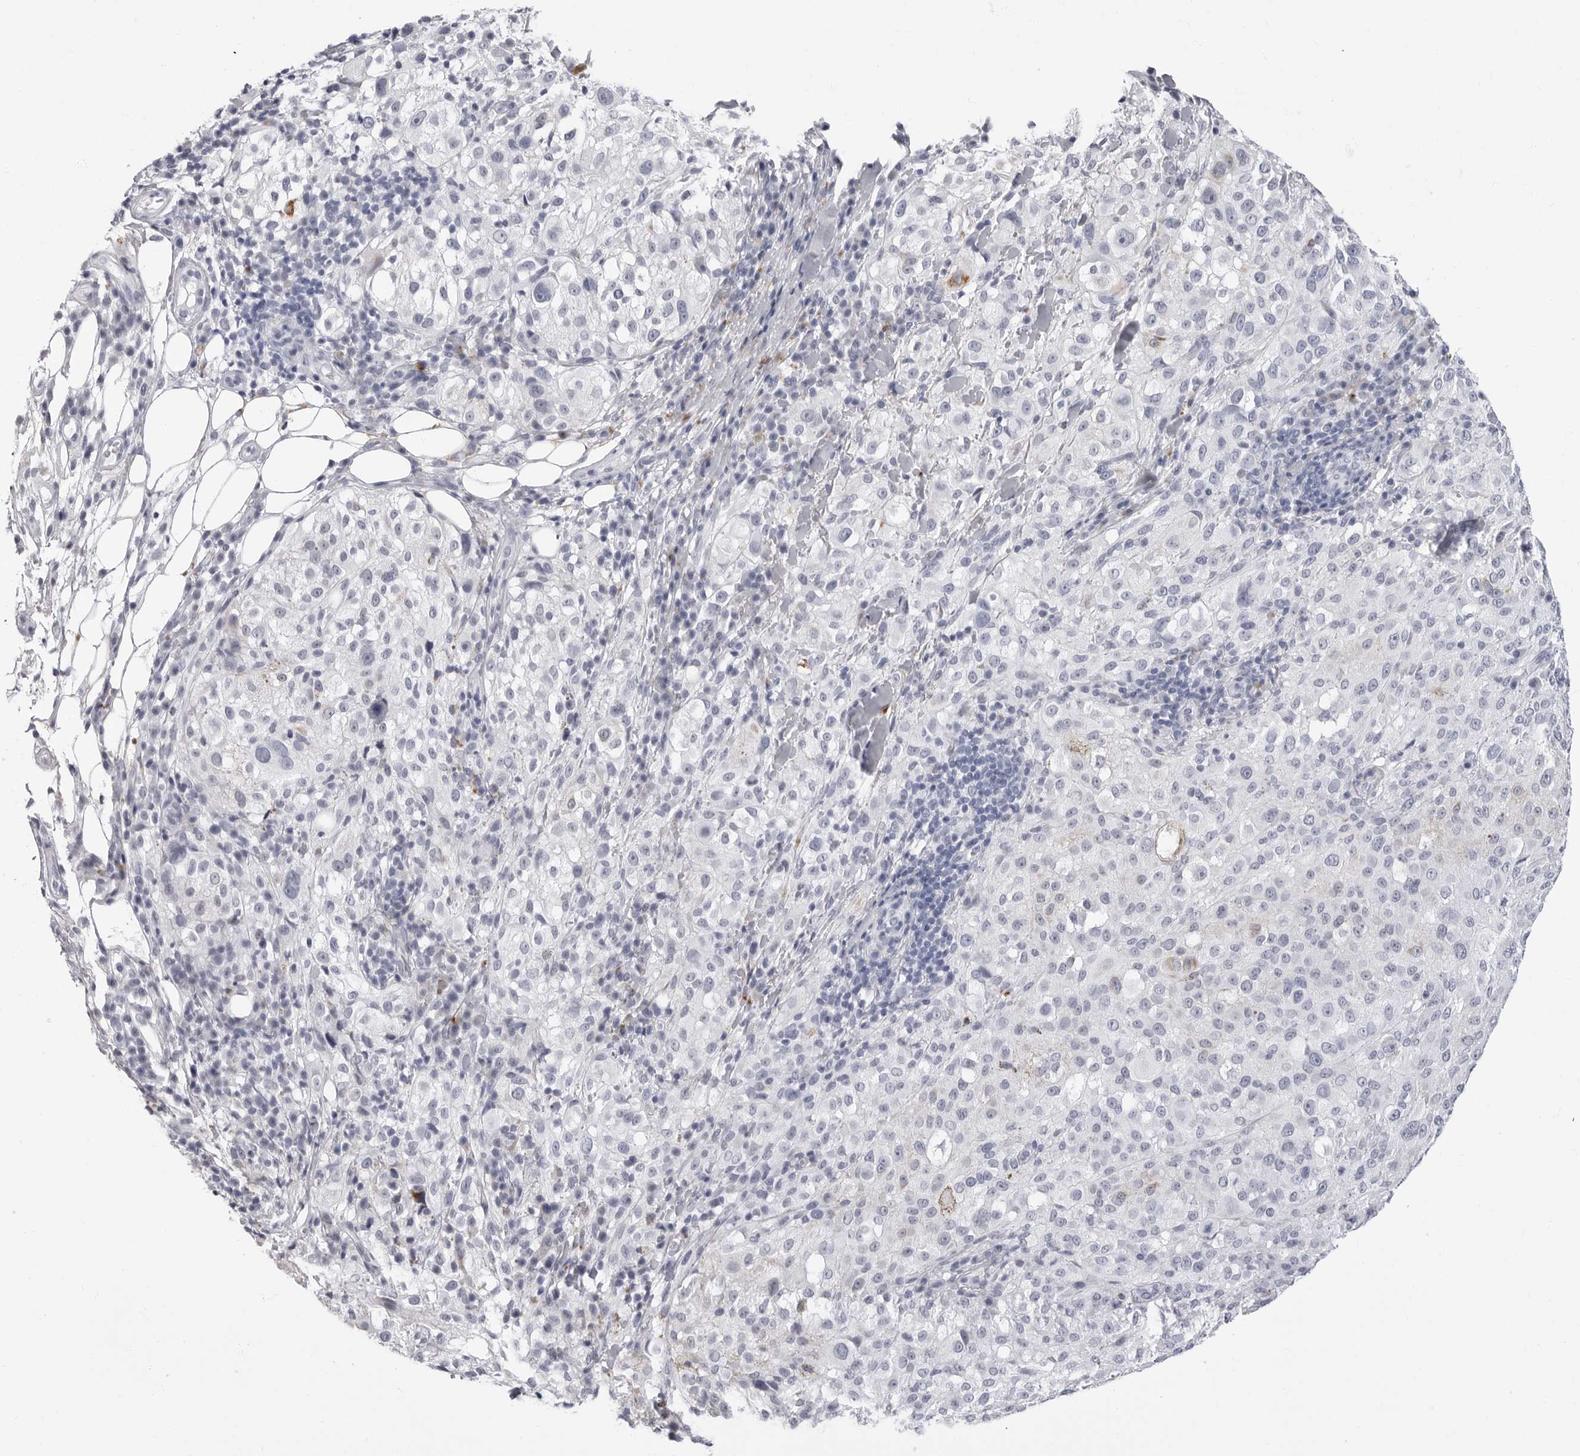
{"staining": {"intensity": "negative", "quantity": "none", "location": "none"}, "tissue": "melanoma", "cell_type": "Tumor cells", "image_type": "cancer", "snomed": [{"axis": "morphology", "description": "Necrosis, NOS"}, {"axis": "morphology", "description": "Malignant melanoma, NOS"}, {"axis": "topography", "description": "Skin"}], "caption": "An image of malignant melanoma stained for a protein shows no brown staining in tumor cells.", "gene": "ERICH3", "patient": {"sex": "female", "age": 87}}